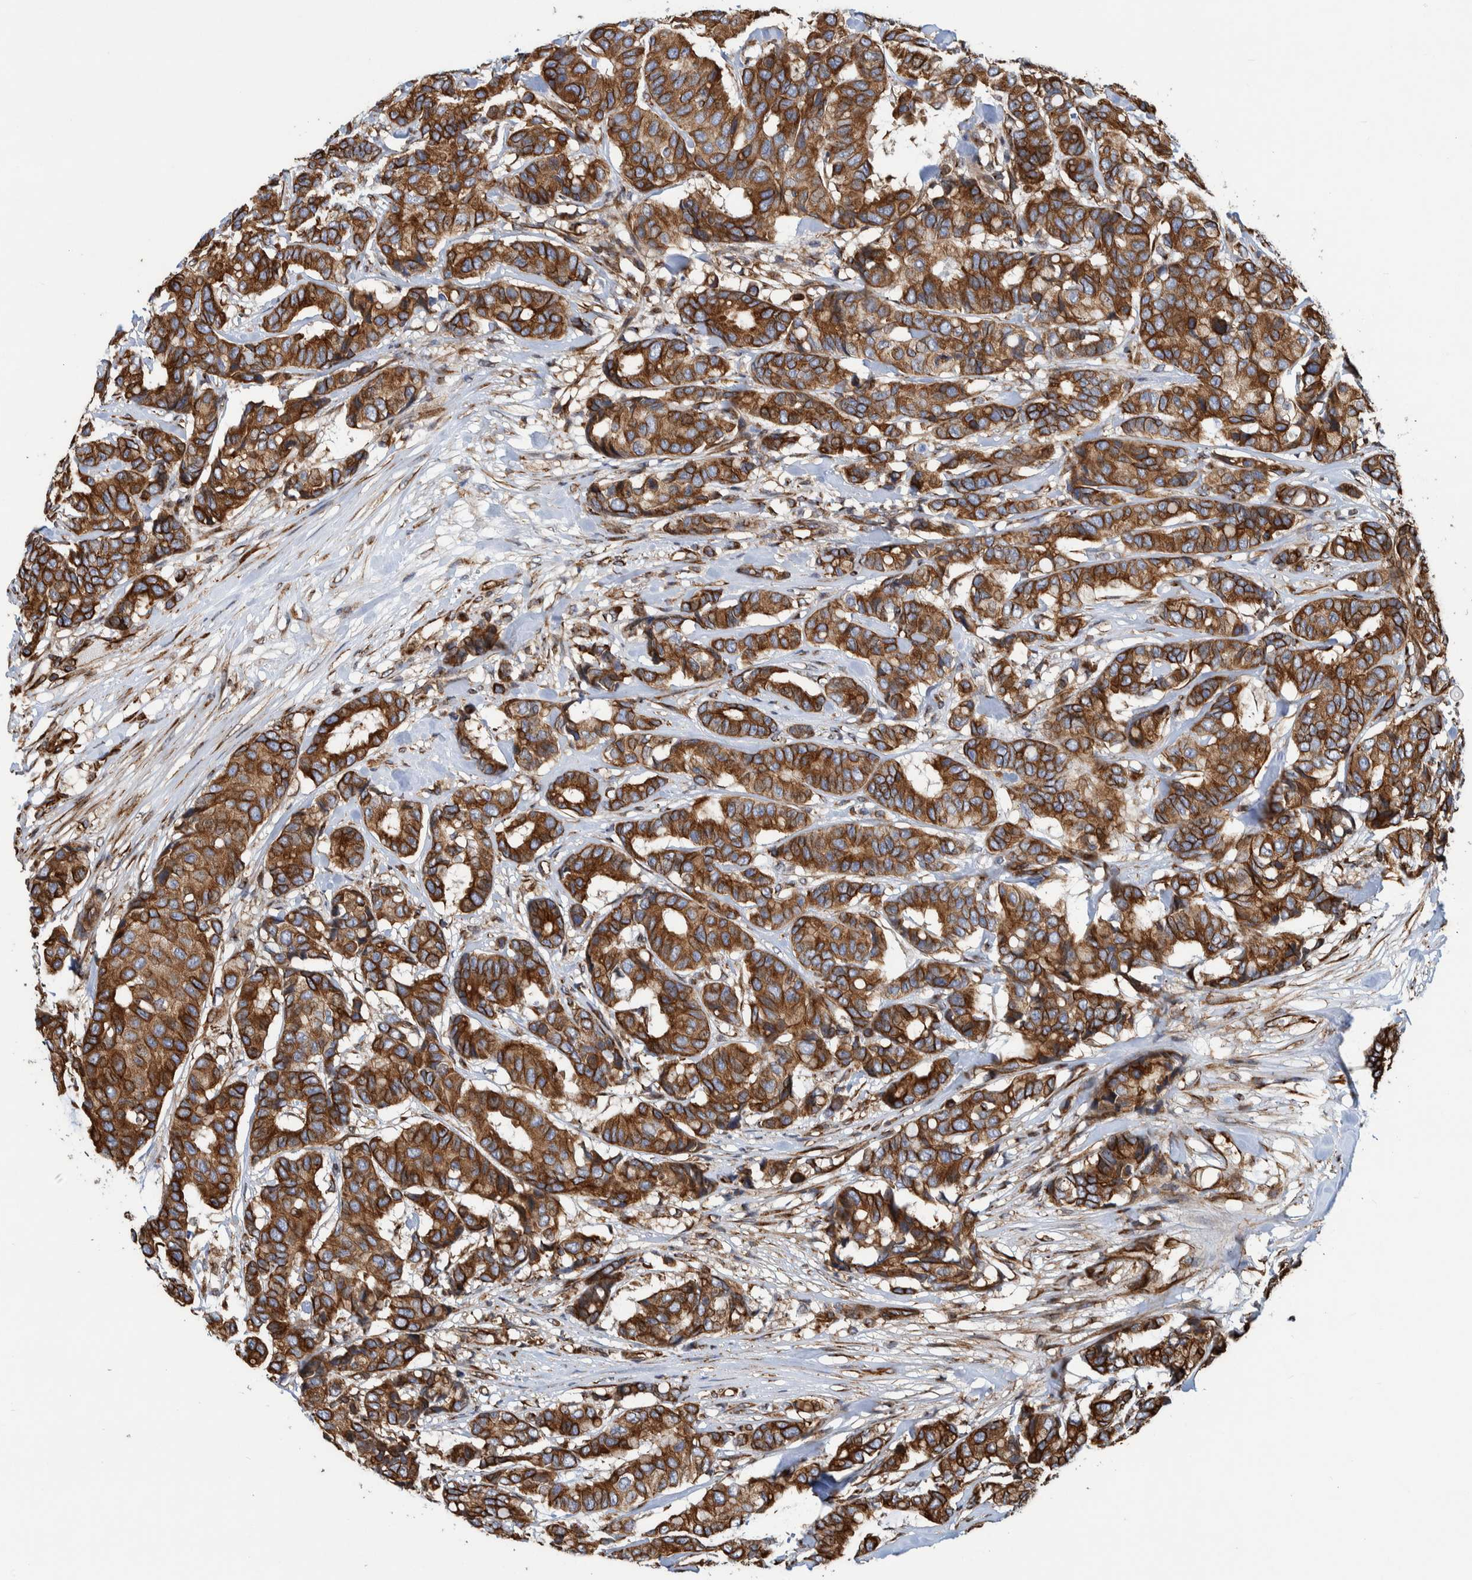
{"staining": {"intensity": "strong", "quantity": ">75%", "location": "cytoplasmic/membranous"}, "tissue": "breast cancer", "cell_type": "Tumor cells", "image_type": "cancer", "snomed": [{"axis": "morphology", "description": "Duct carcinoma"}, {"axis": "topography", "description": "Breast"}], "caption": "There is high levels of strong cytoplasmic/membranous positivity in tumor cells of intraductal carcinoma (breast), as demonstrated by immunohistochemical staining (brown color).", "gene": "CCDC57", "patient": {"sex": "female", "age": 87}}